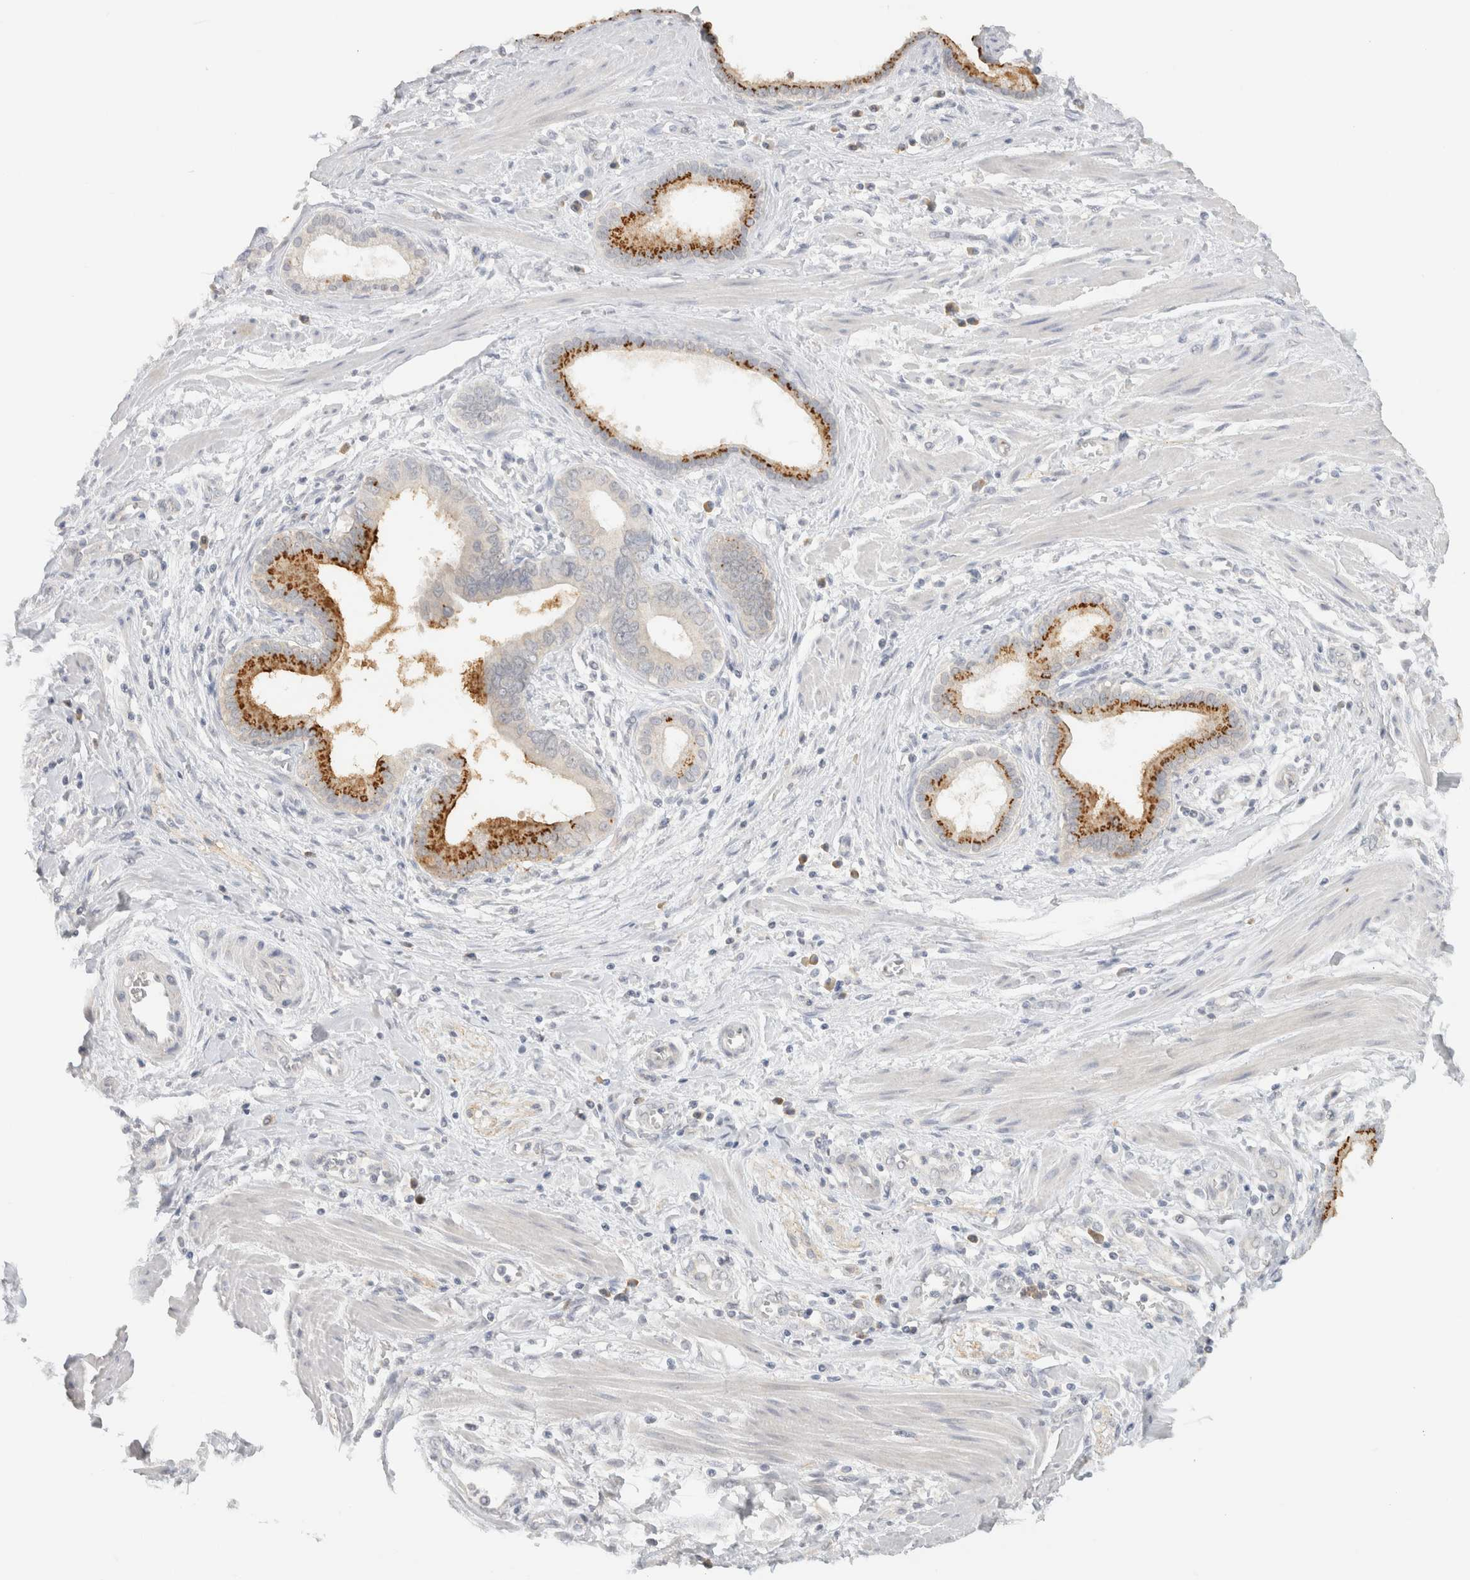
{"staining": {"intensity": "moderate", "quantity": "25%-75%", "location": "cytoplasmic/membranous"}, "tissue": "pancreatic cancer", "cell_type": "Tumor cells", "image_type": "cancer", "snomed": [{"axis": "morphology", "description": "Normal tissue, NOS"}, {"axis": "topography", "description": "Lymph node"}], "caption": "This photomicrograph exhibits immunohistochemistry staining of pancreatic cancer, with medium moderate cytoplasmic/membranous positivity in approximately 25%-75% of tumor cells.", "gene": "CHRM4", "patient": {"sex": "male", "age": 50}}